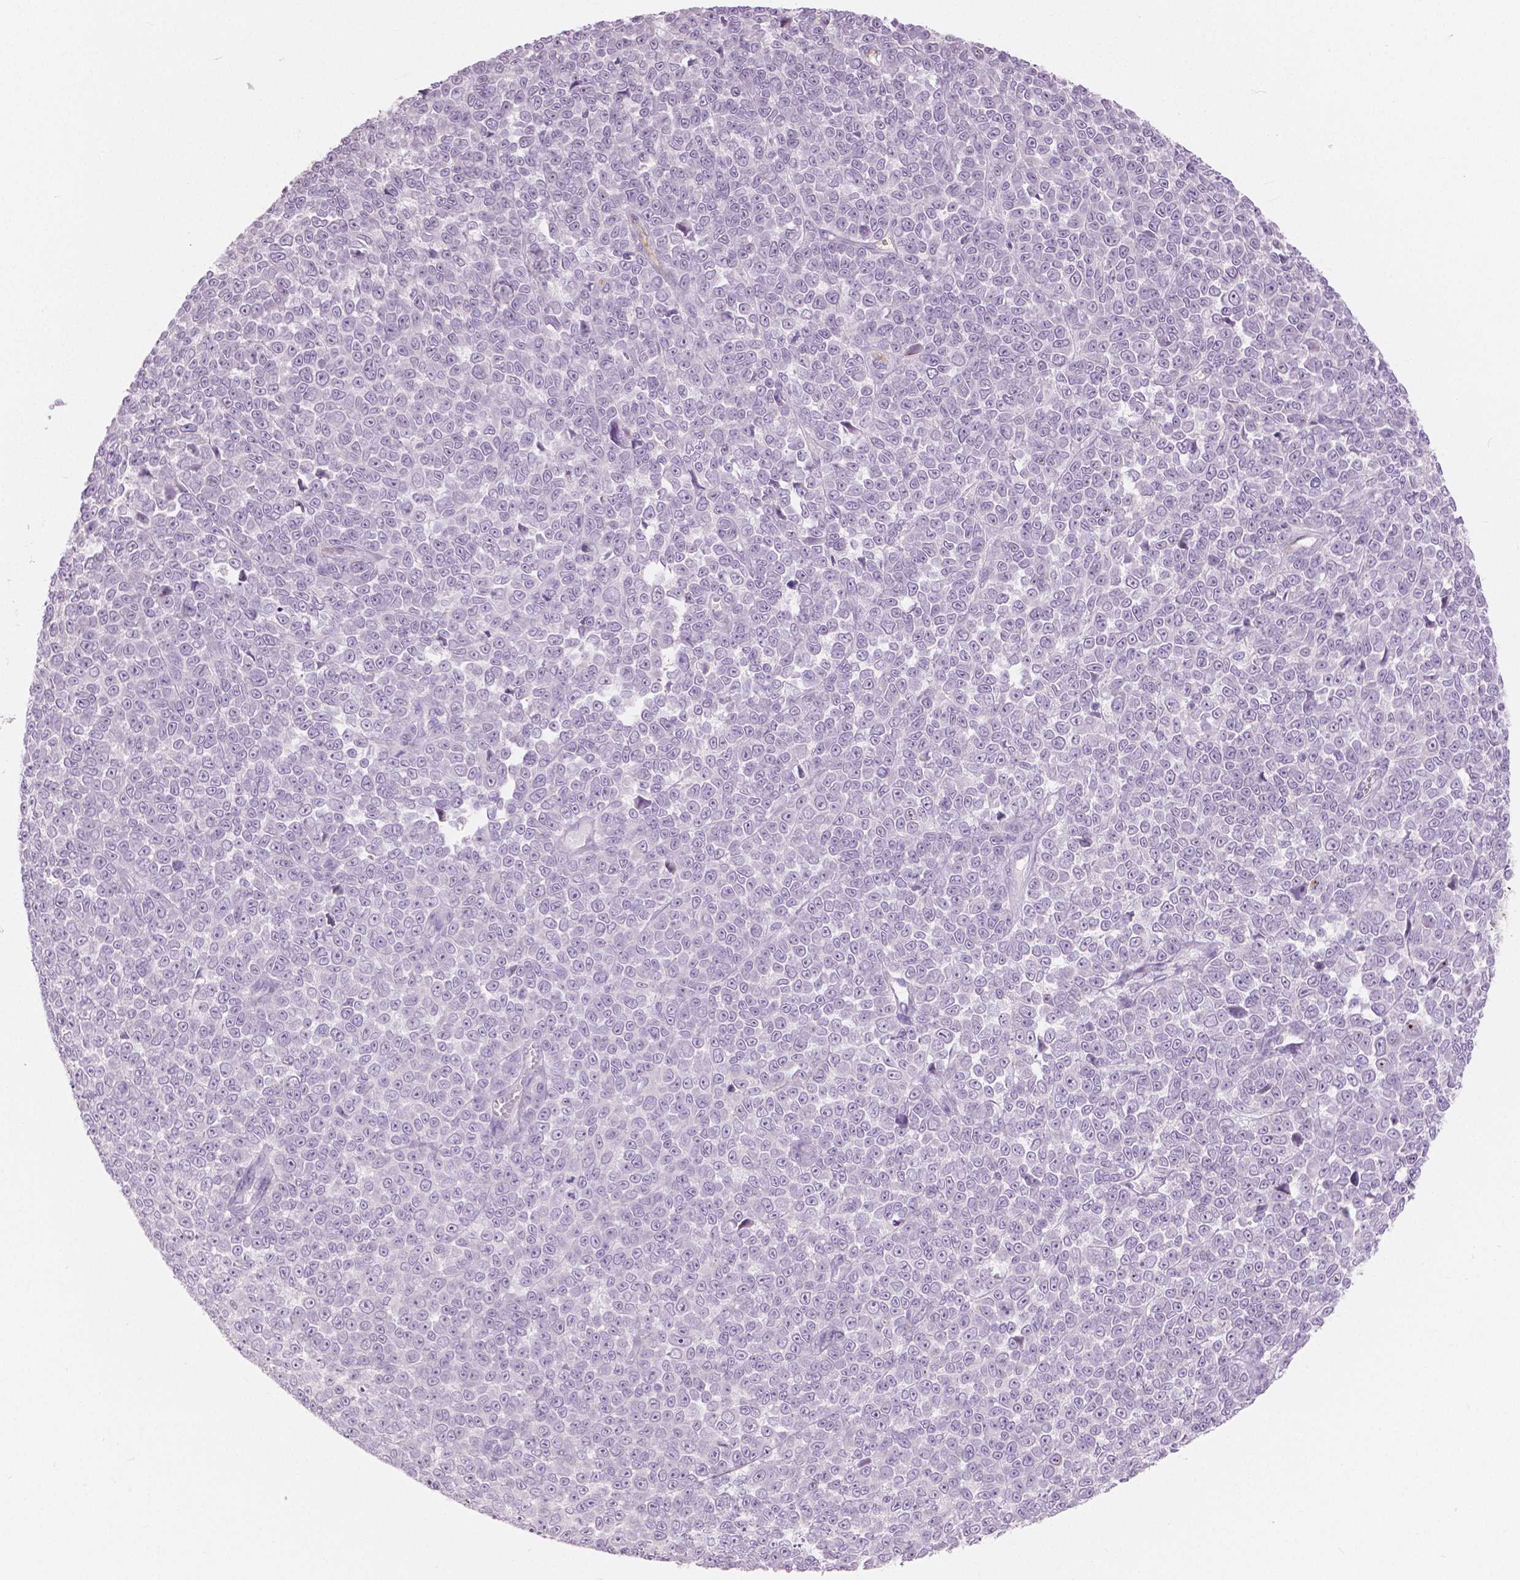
{"staining": {"intensity": "negative", "quantity": "none", "location": "none"}, "tissue": "melanoma", "cell_type": "Tumor cells", "image_type": "cancer", "snomed": [{"axis": "morphology", "description": "Malignant melanoma, NOS"}, {"axis": "topography", "description": "Skin"}], "caption": "Immunohistochemistry (IHC) micrograph of melanoma stained for a protein (brown), which shows no positivity in tumor cells. (Brightfield microscopy of DAB (3,3'-diaminobenzidine) immunohistochemistry (IHC) at high magnification).", "gene": "A4GNT", "patient": {"sex": "female", "age": 95}}